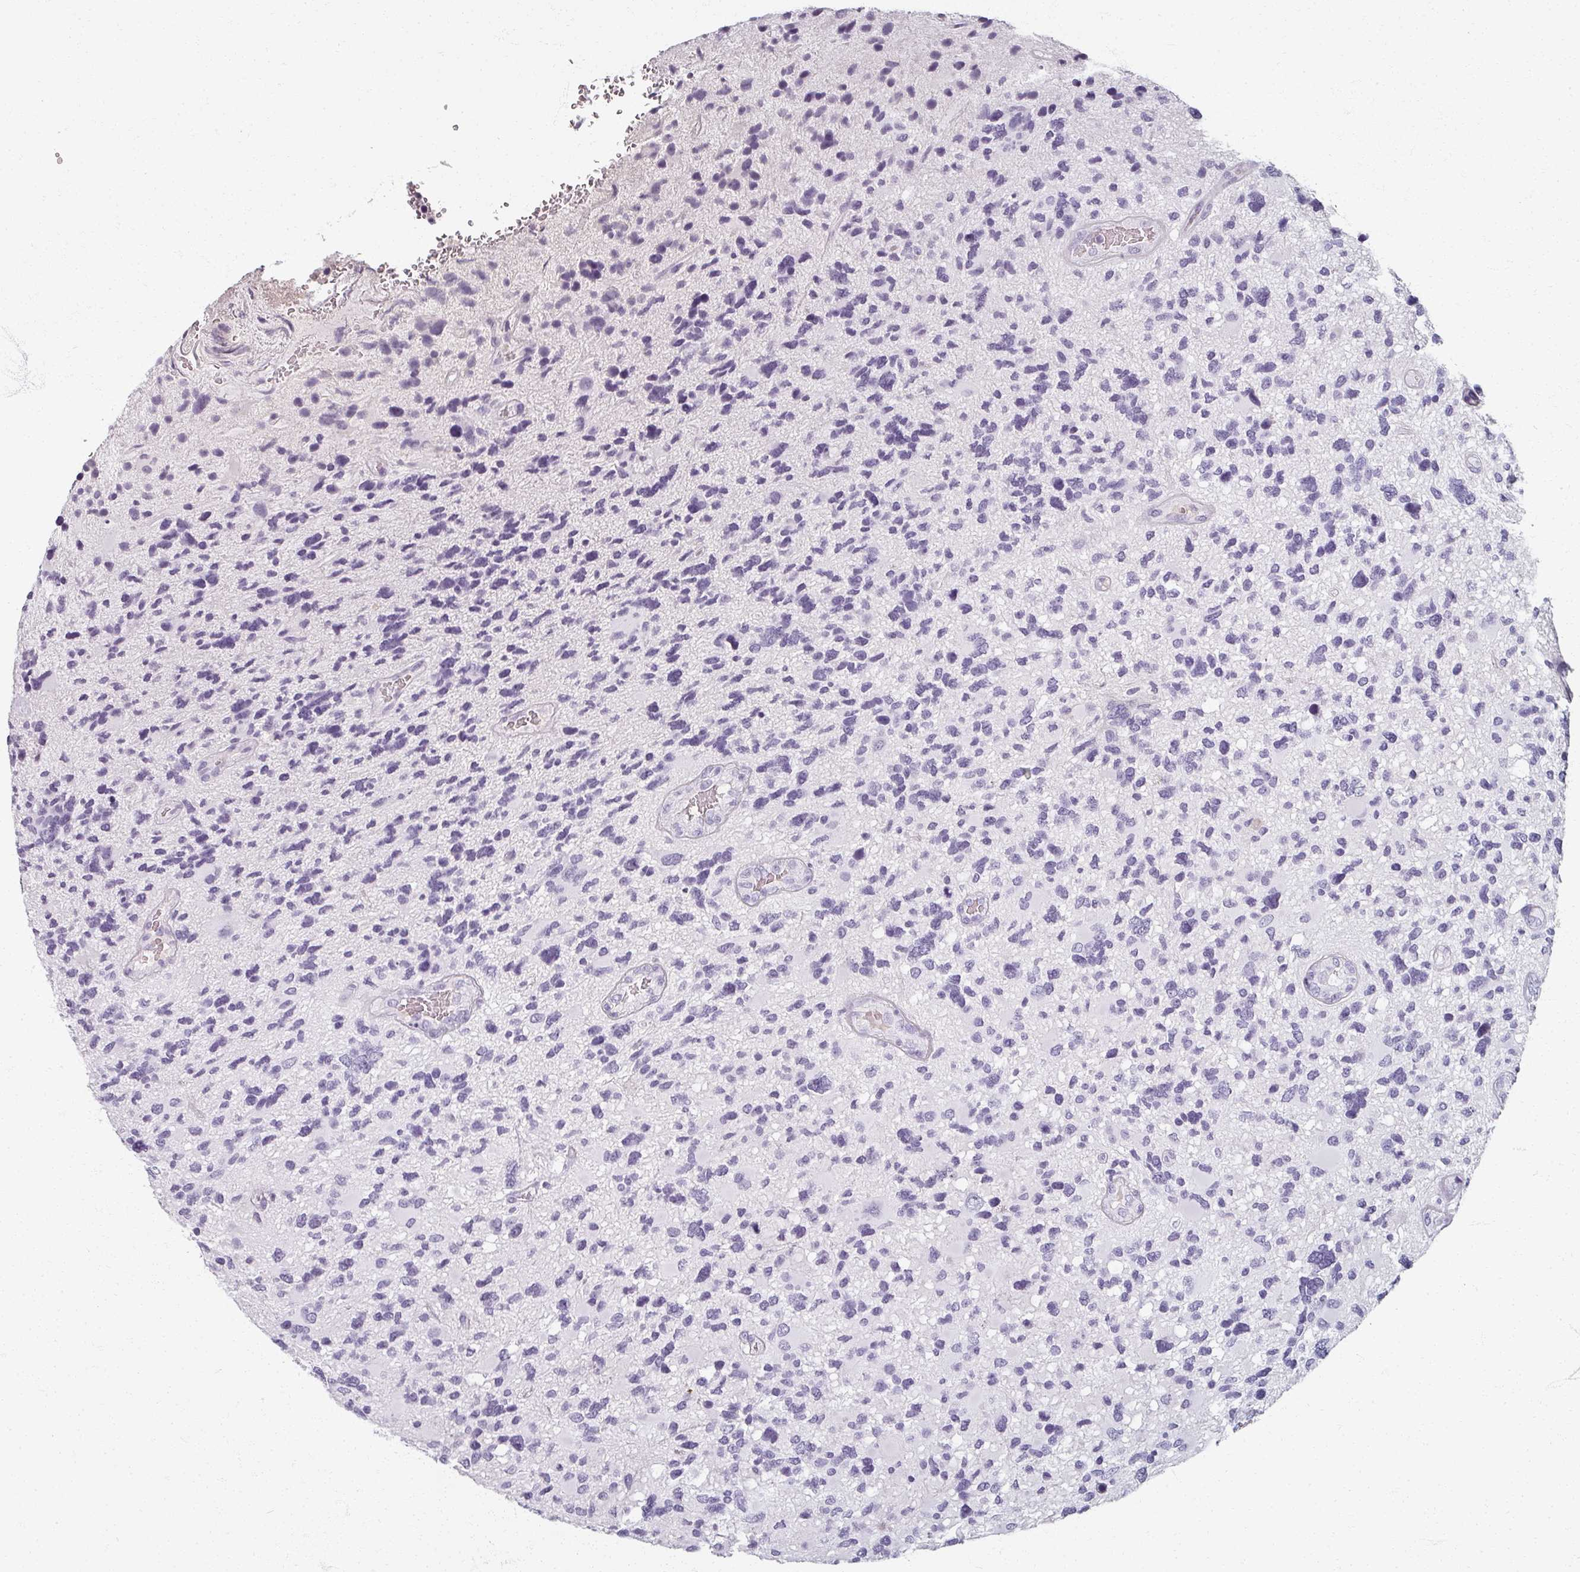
{"staining": {"intensity": "negative", "quantity": "none", "location": "none"}, "tissue": "glioma", "cell_type": "Tumor cells", "image_type": "cancer", "snomed": [{"axis": "morphology", "description": "Glioma, malignant, High grade"}, {"axis": "topography", "description": "Brain"}], "caption": "An image of glioma stained for a protein exhibits no brown staining in tumor cells.", "gene": "REG3G", "patient": {"sex": "female", "age": 11}}